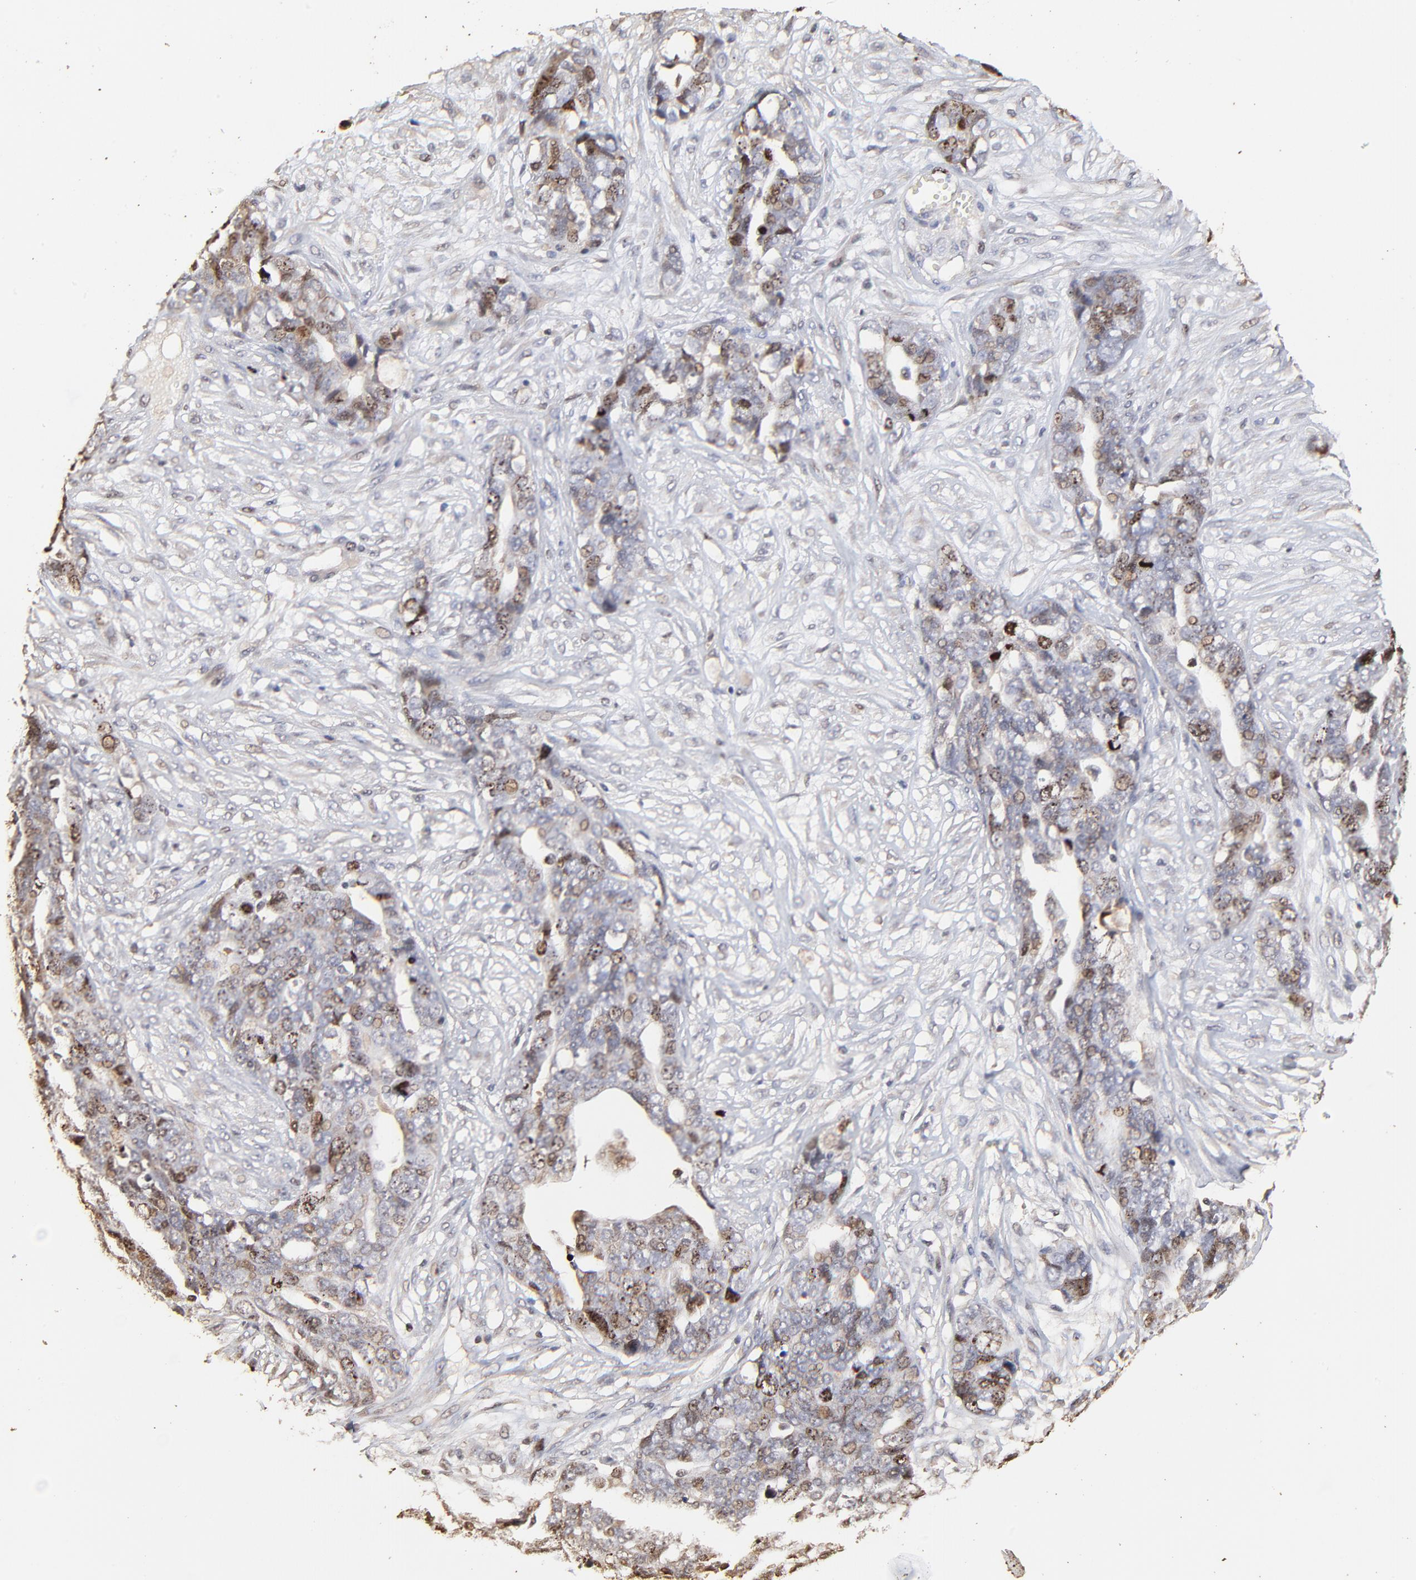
{"staining": {"intensity": "strong", "quantity": "<25%", "location": "nuclear"}, "tissue": "ovarian cancer", "cell_type": "Tumor cells", "image_type": "cancer", "snomed": [{"axis": "morphology", "description": "Normal tissue, NOS"}, {"axis": "morphology", "description": "Cystadenocarcinoma, serous, NOS"}, {"axis": "topography", "description": "Fallopian tube"}, {"axis": "topography", "description": "Ovary"}], "caption": "A brown stain shows strong nuclear expression of a protein in ovarian serous cystadenocarcinoma tumor cells.", "gene": "BIRC5", "patient": {"sex": "female", "age": 56}}